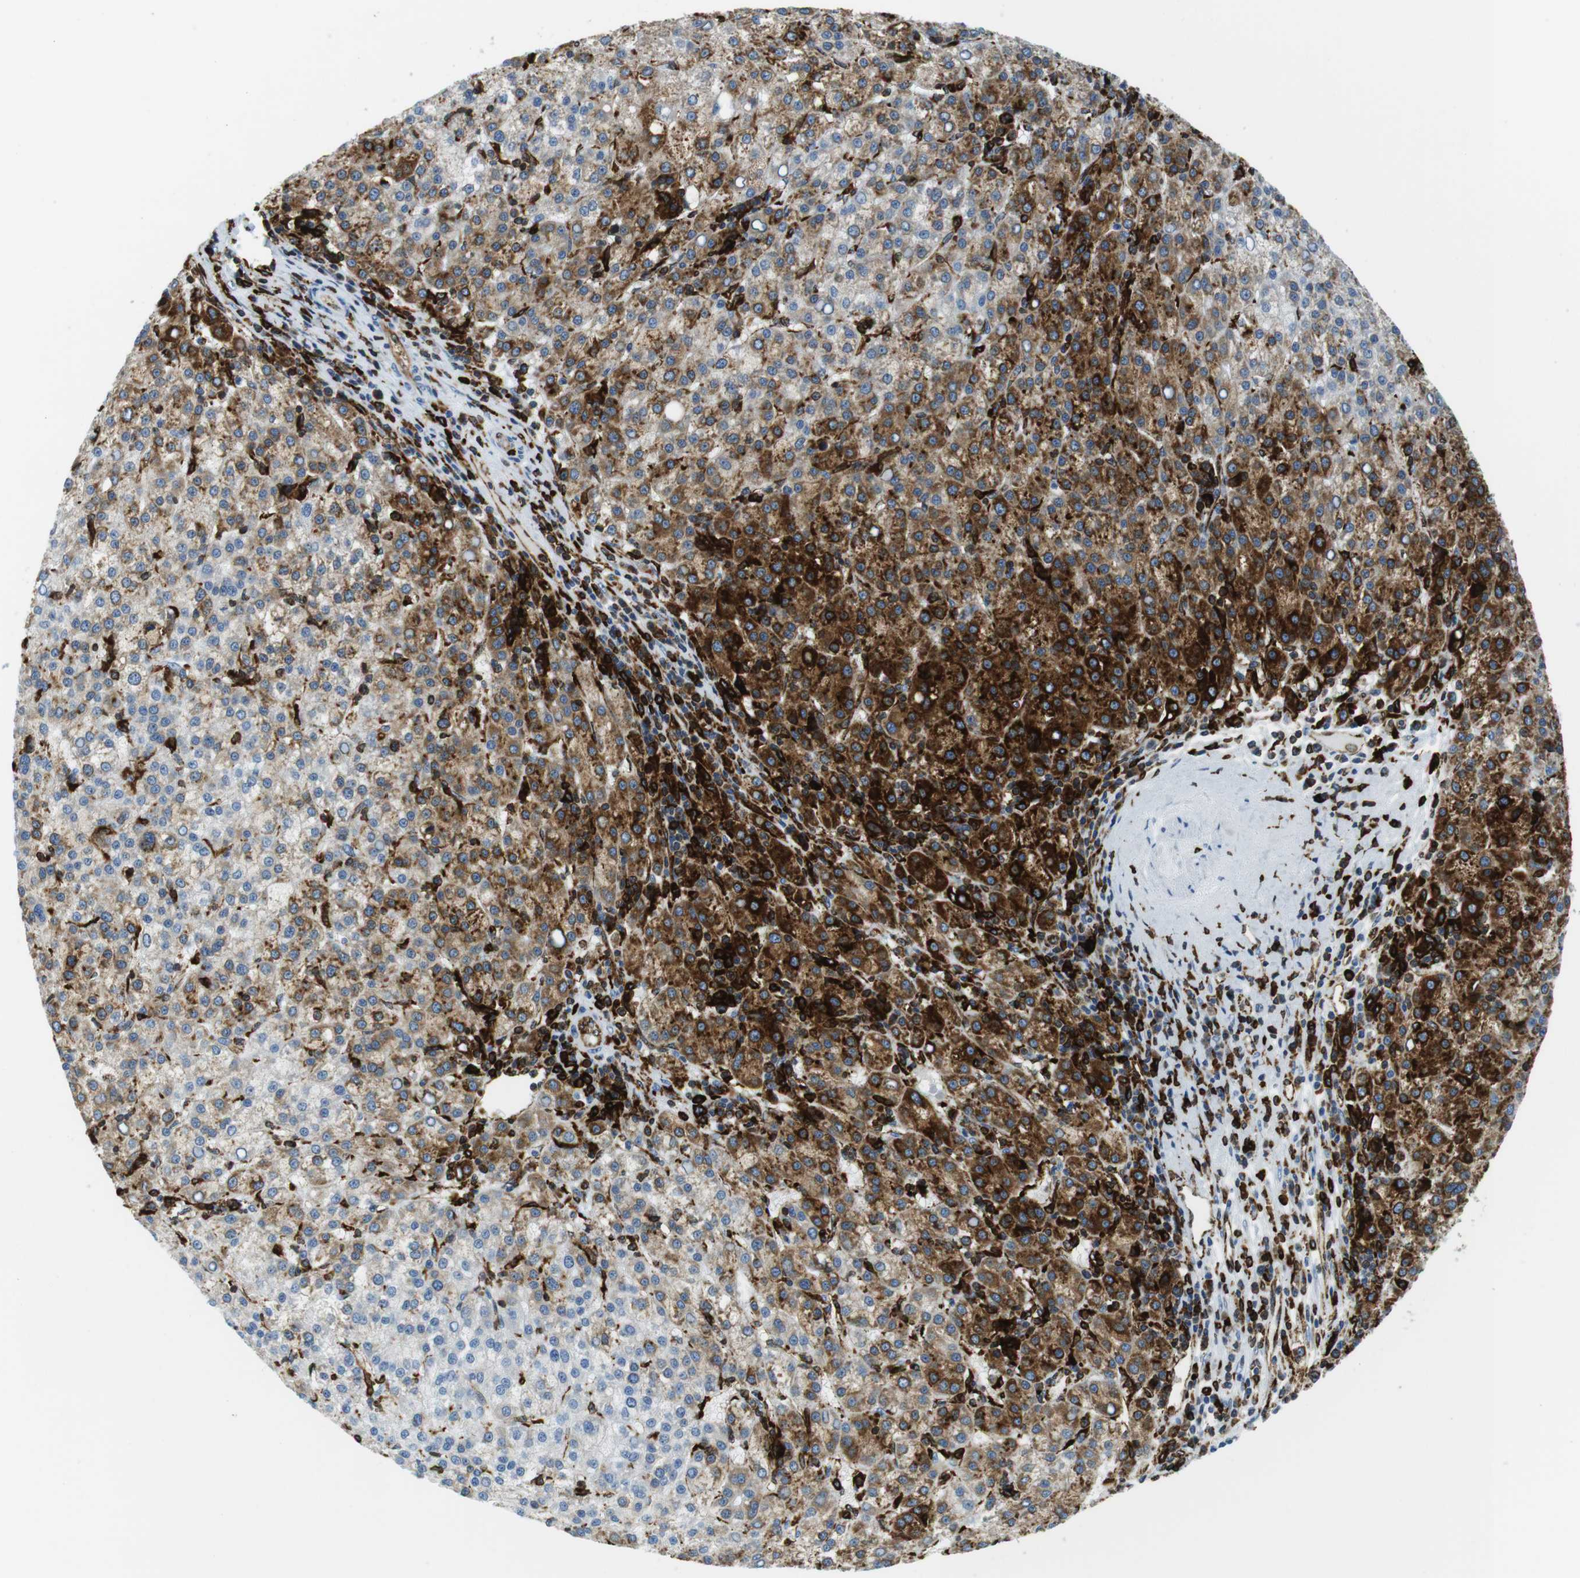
{"staining": {"intensity": "strong", "quantity": "25%-75%", "location": "cytoplasmic/membranous"}, "tissue": "liver cancer", "cell_type": "Tumor cells", "image_type": "cancer", "snomed": [{"axis": "morphology", "description": "Carcinoma, Hepatocellular, NOS"}, {"axis": "topography", "description": "Liver"}], "caption": "Liver cancer (hepatocellular carcinoma) stained with DAB immunohistochemistry reveals high levels of strong cytoplasmic/membranous expression in about 25%-75% of tumor cells.", "gene": "CIITA", "patient": {"sex": "female", "age": 58}}